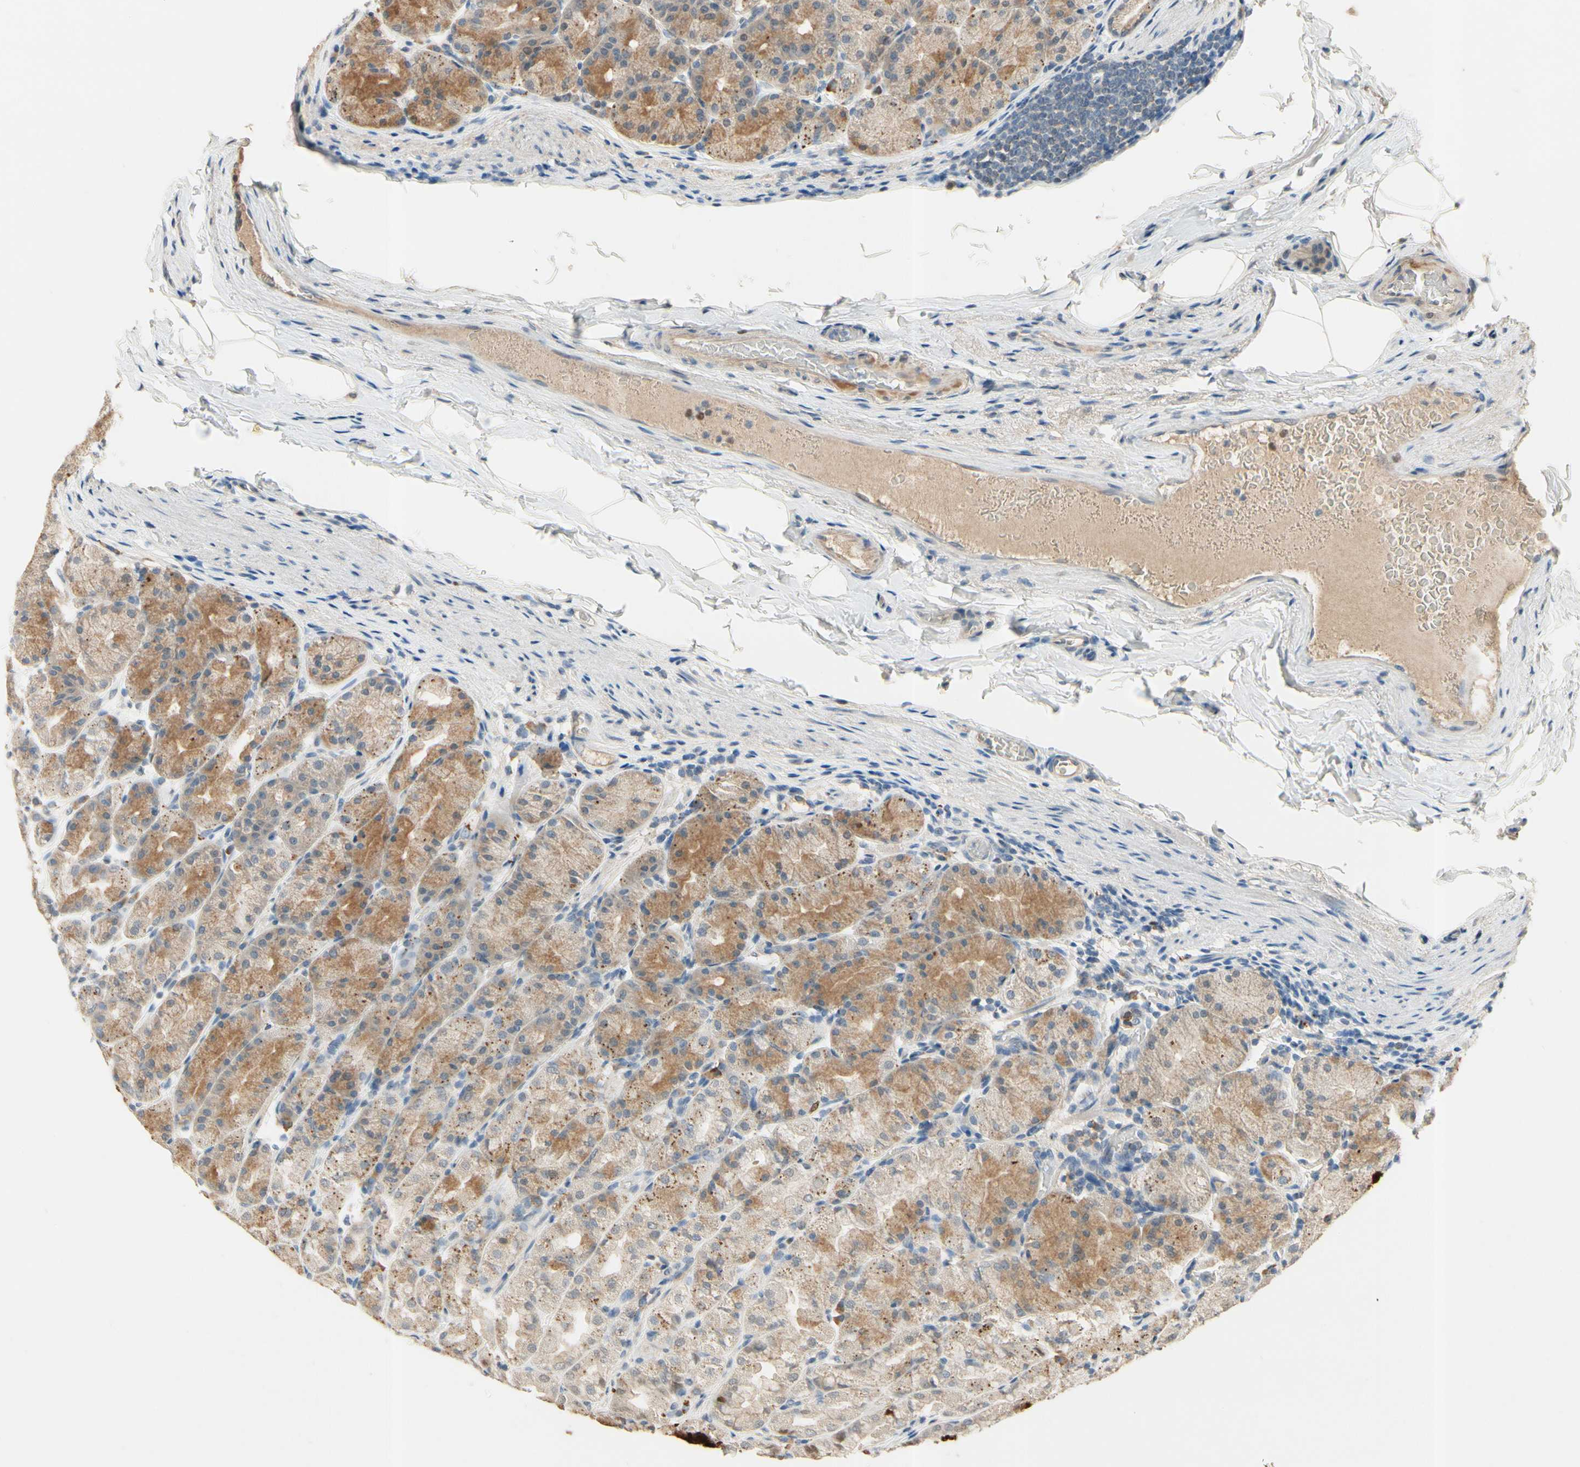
{"staining": {"intensity": "strong", "quantity": "25%-75%", "location": "cytoplasmic/membranous,nuclear"}, "tissue": "stomach", "cell_type": "Glandular cells", "image_type": "normal", "snomed": [{"axis": "morphology", "description": "Normal tissue, NOS"}, {"axis": "topography", "description": "Stomach, upper"}], "caption": "Stomach stained with immunohistochemistry shows strong cytoplasmic/membranous,nuclear positivity in approximately 25%-75% of glandular cells. (Brightfield microscopy of DAB IHC at high magnification).", "gene": "ZKSCAN3", "patient": {"sex": "male", "age": 68}}